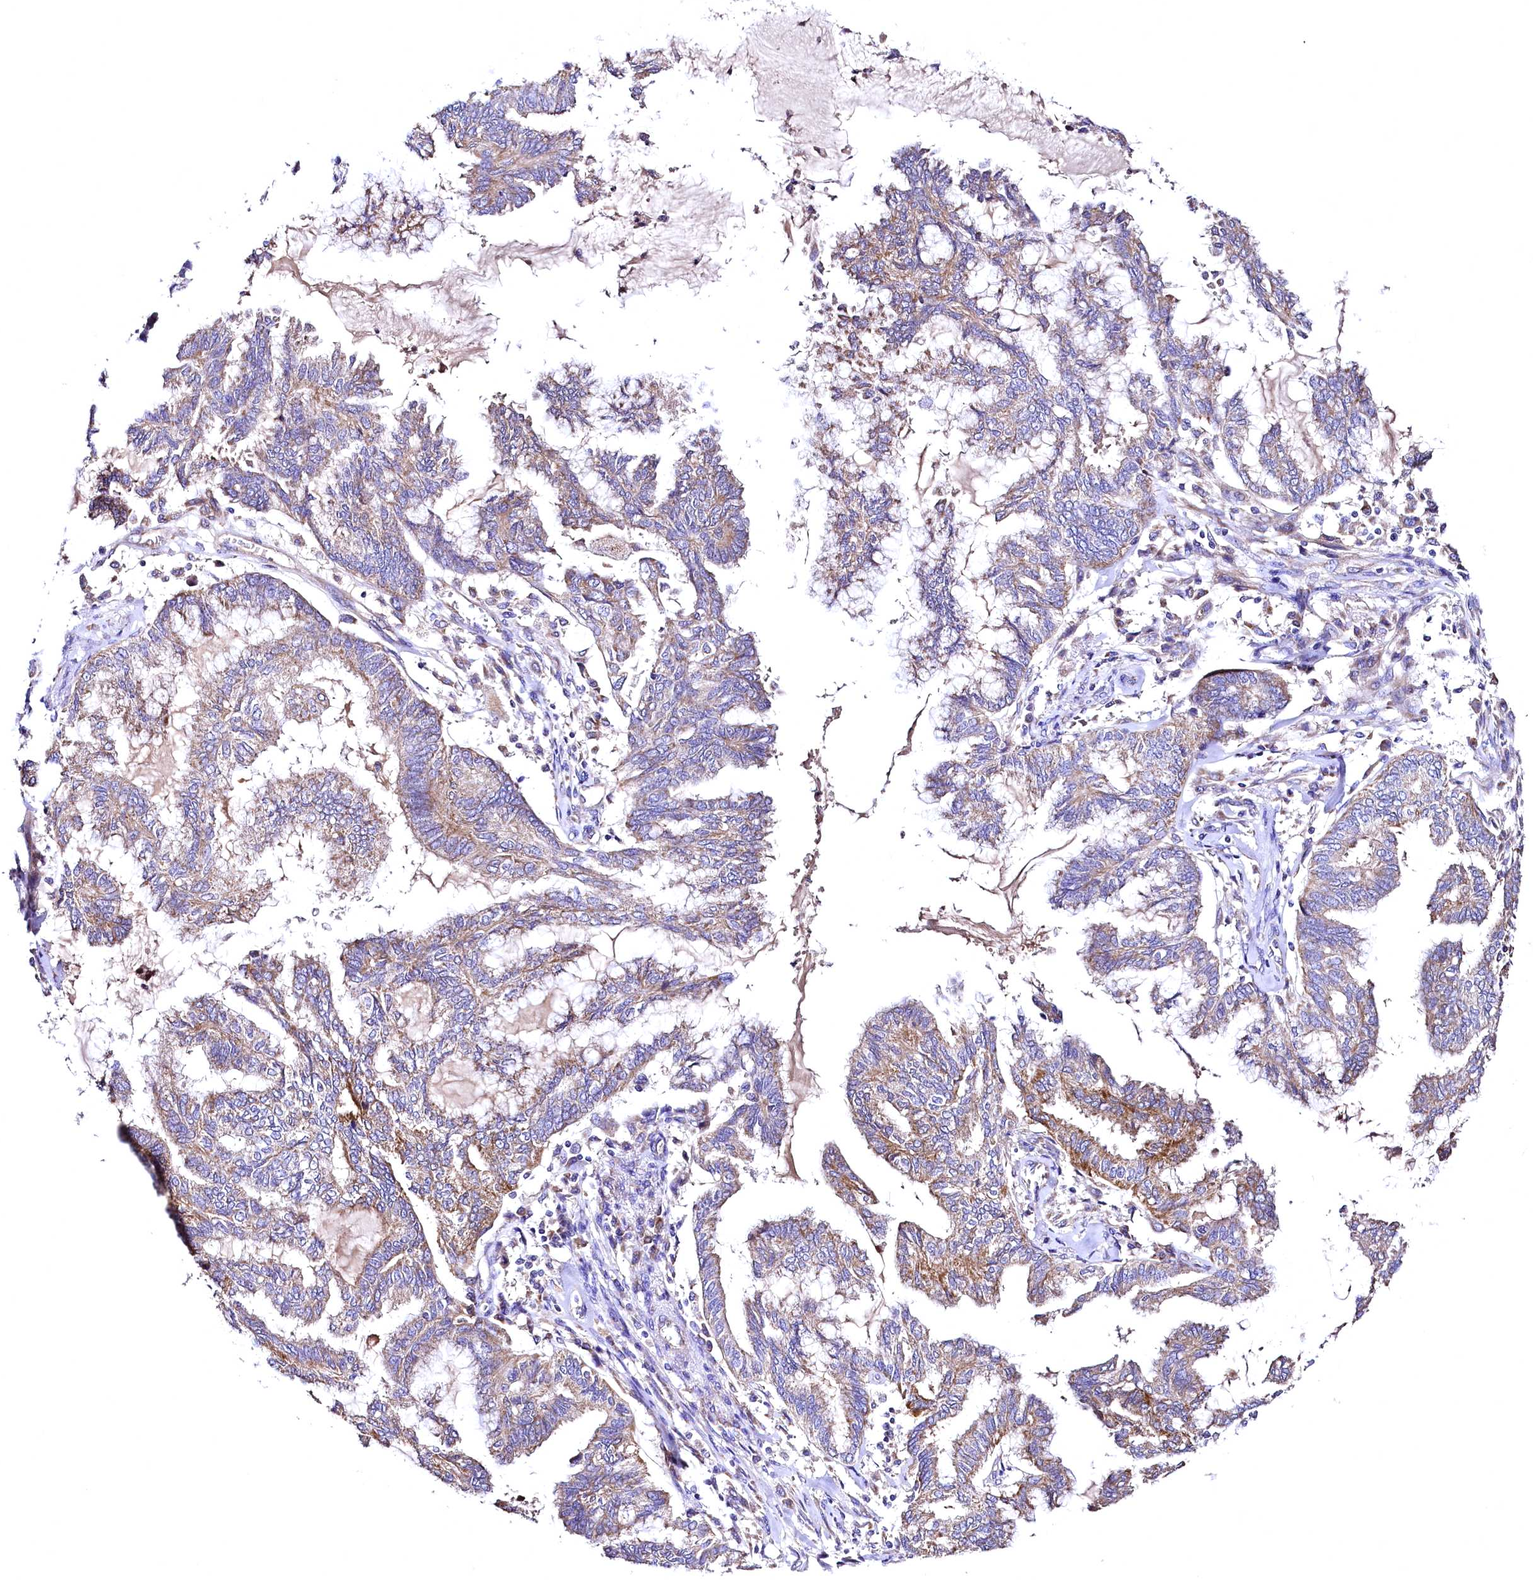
{"staining": {"intensity": "moderate", "quantity": "25%-75%", "location": "cytoplasmic/membranous"}, "tissue": "endometrial cancer", "cell_type": "Tumor cells", "image_type": "cancer", "snomed": [{"axis": "morphology", "description": "Adenocarcinoma, NOS"}, {"axis": "topography", "description": "Endometrium"}], "caption": "Protein expression analysis of adenocarcinoma (endometrial) shows moderate cytoplasmic/membranous expression in approximately 25%-75% of tumor cells.", "gene": "MRPL57", "patient": {"sex": "female", "age": 86}}